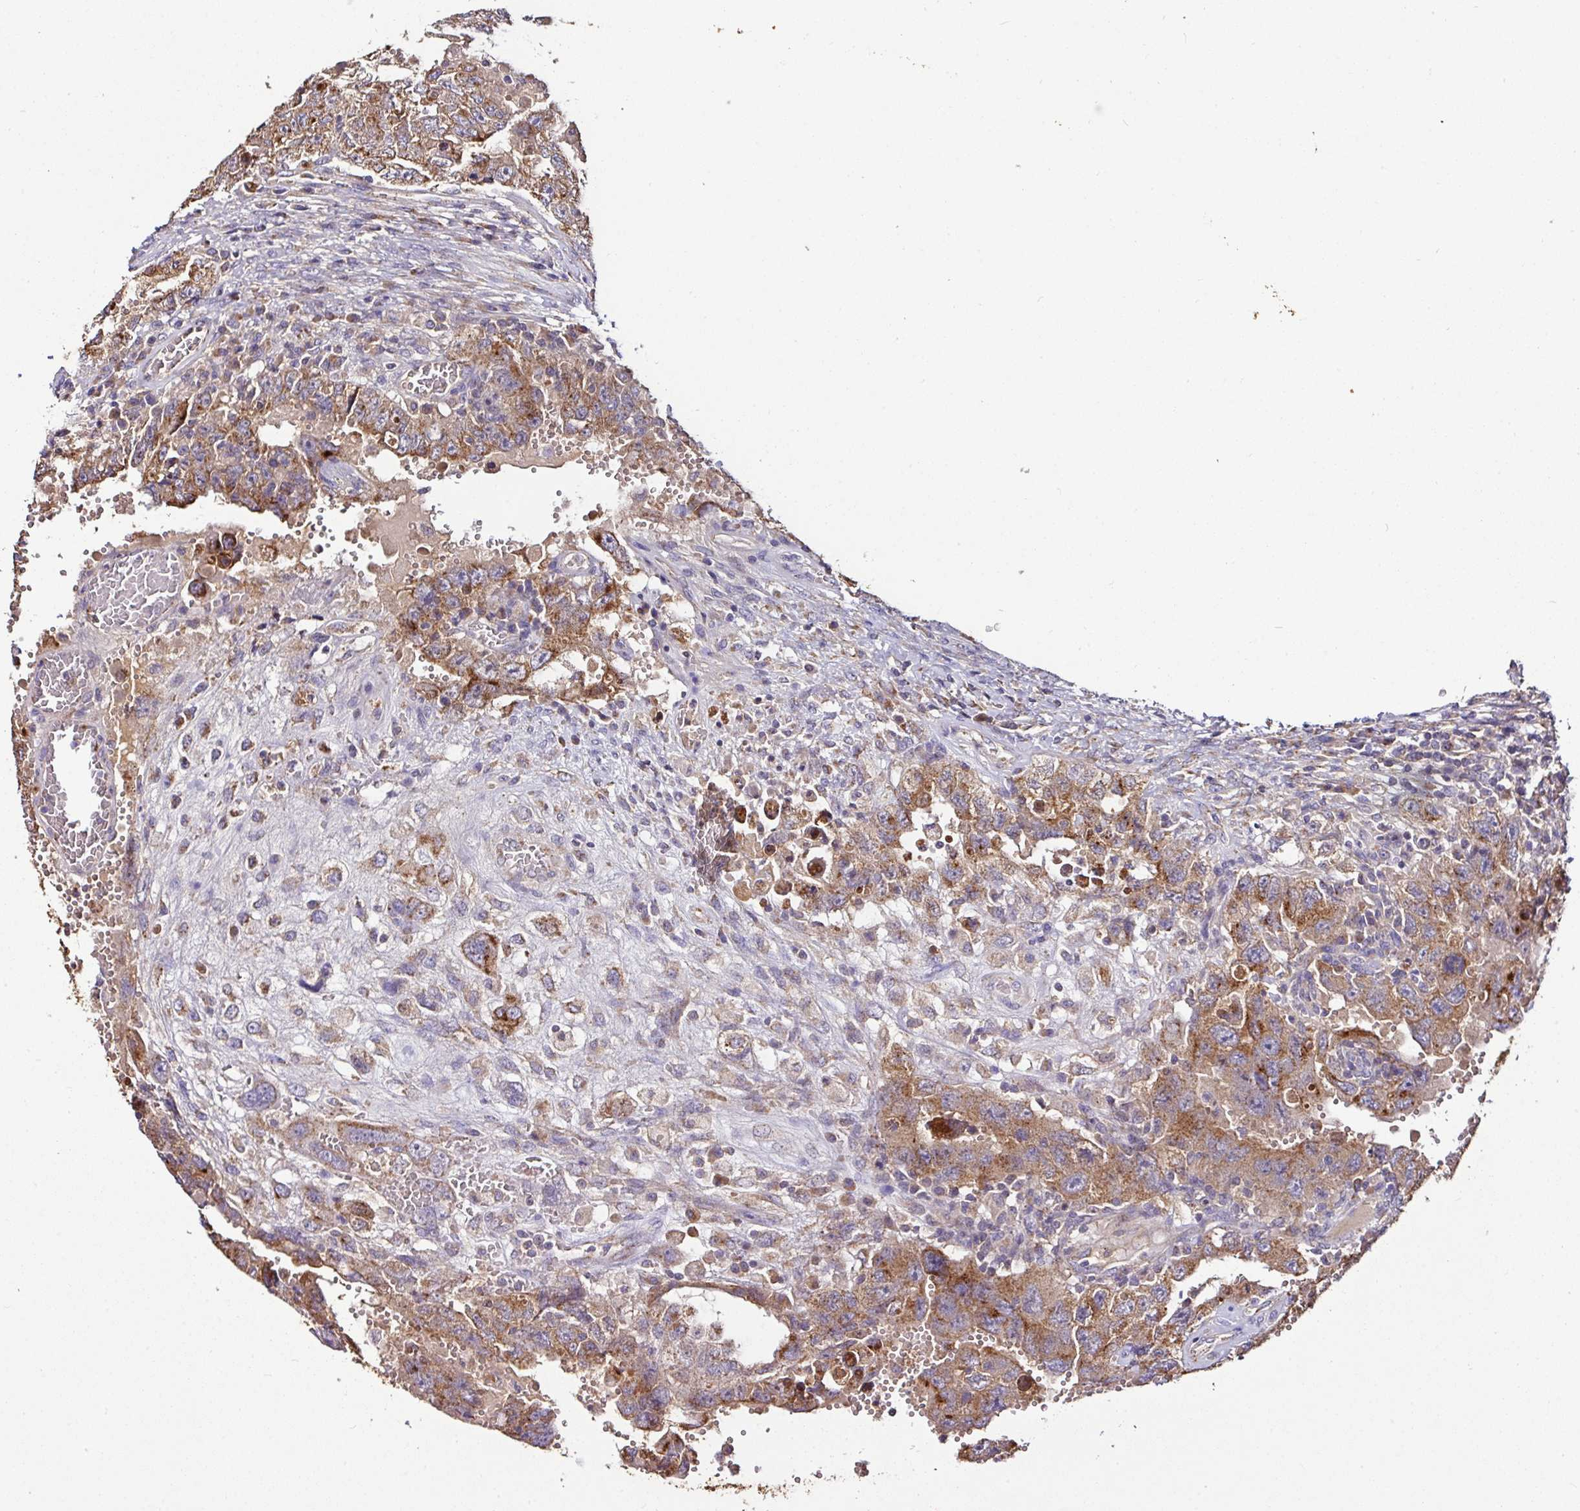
{"staining": {"intensity": "moderate", "quantity": ">75%", "location": "cytoplasmic/membranous"}, "tissue": "testis cancer", "cell_type": "Tumor cells", "image_type": "cancer", "snomed": [{"axis": "morphology", "description": "Carcinoma, Embryonal, NOS"}, {"axis": "topography", "description": "Testis"}], "caption": "Brown immunohistochemical staining in human embryonal carcinoma (testis) demonstrates moderate cytoplasmic/membranous staining in about >75% of tumor cells. Using DAB (brown) and hematoxylin (blue) stains, captured at high magnification using brightfield microscopy.", "gene": "CPD", "patient": {"sex": "male", "age": 26}}